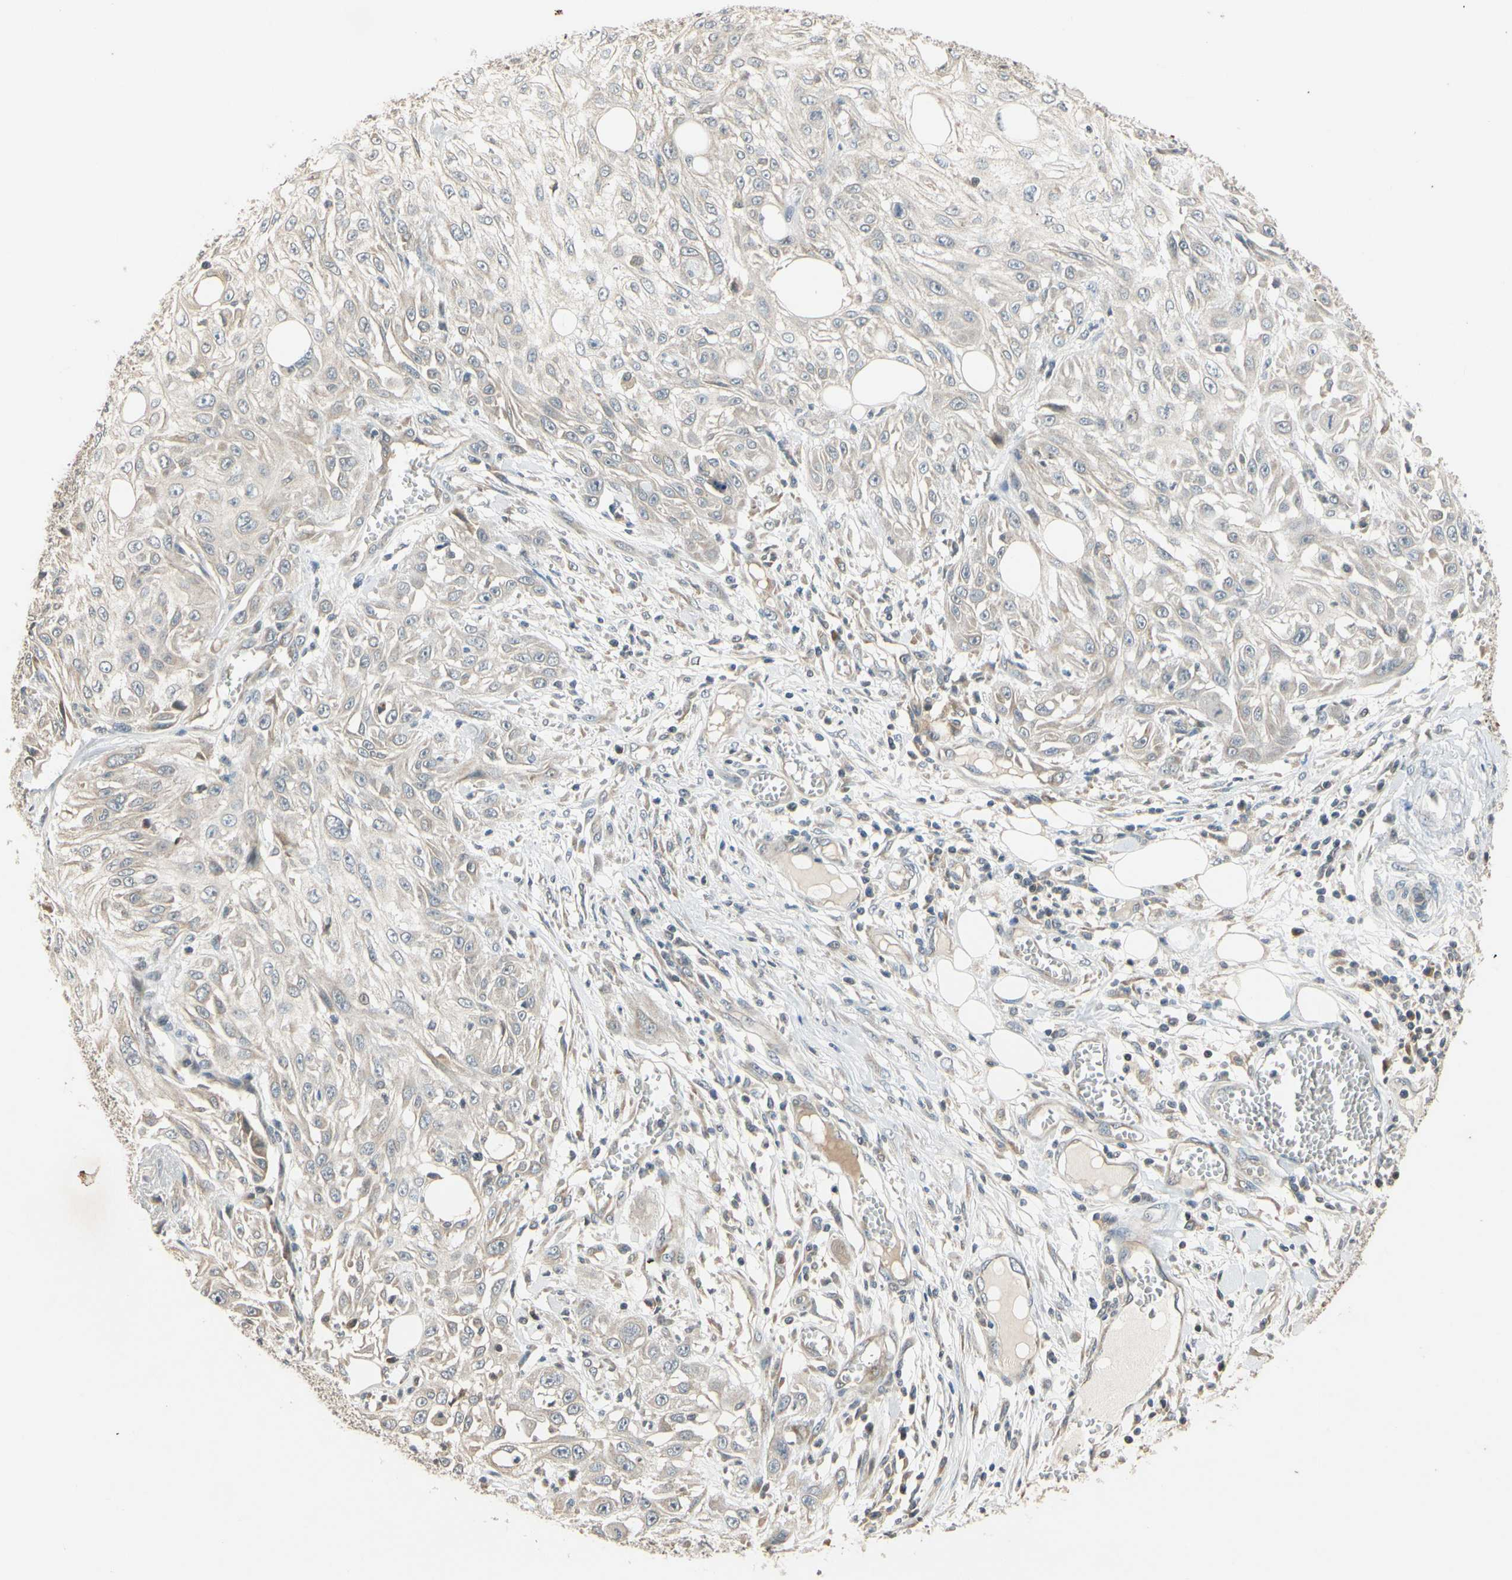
{"staining": {"intensity": "weak", "quantity": ">75%", "location": "cytoplasmic/membranous"}, "tissue": "skin cancer", "cell_type": "Tumor cells", "image_type": "cancer", "snomed": [{"axis": "morphology", "description": "Squamous cell carcinoma, NOS"}, {"axis": "topography", "description": "Skin"}], "caption": "Protein staining shows weak cytoplasmic/membranous staining in about >75% of tumor cells in skin cancer.", "gene": "ATP2C1", "patient": {"sex": "male", "age": 75}}